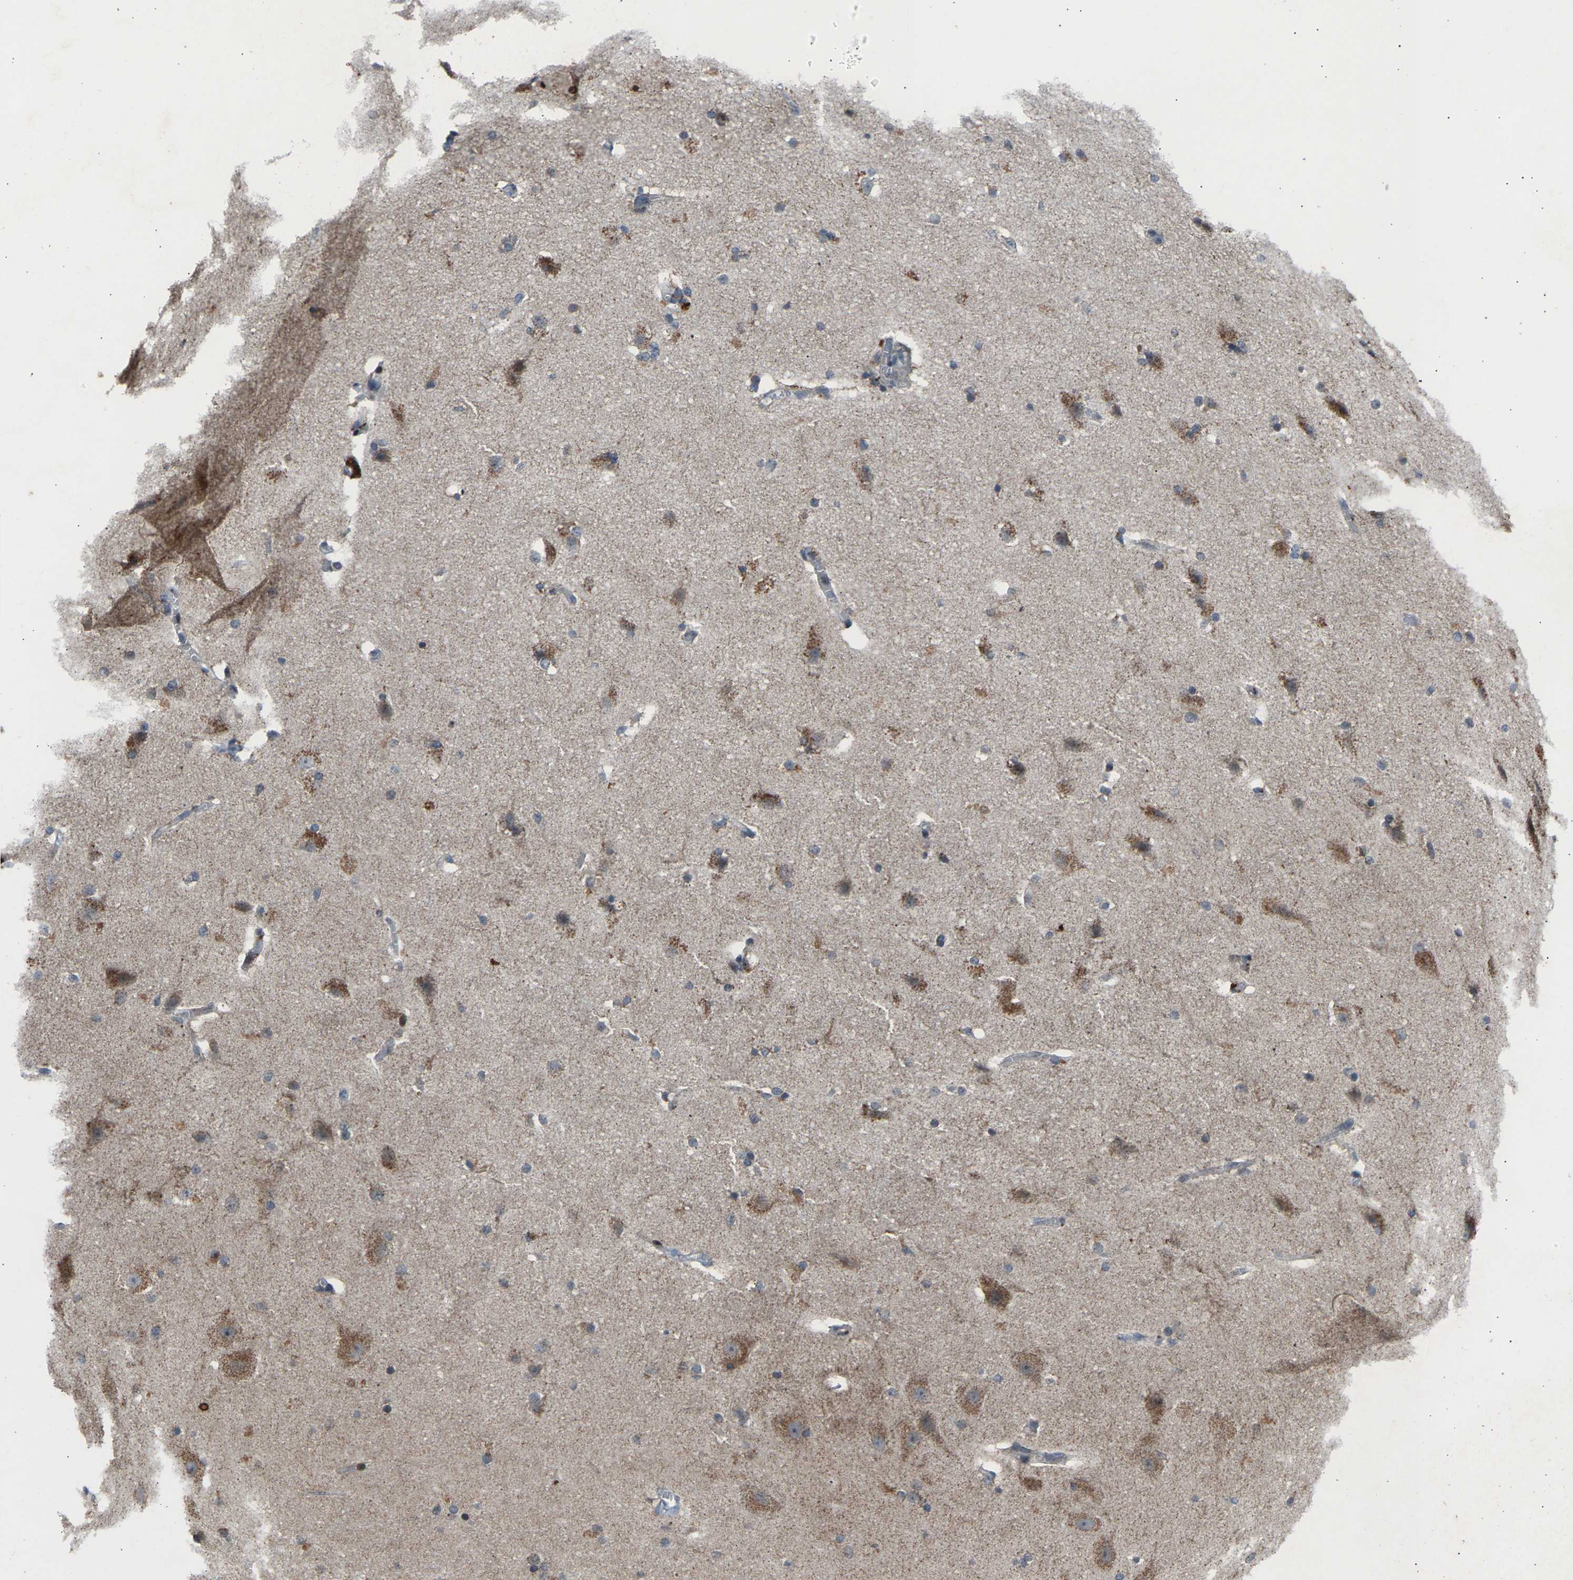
{"staining": {"intensity": "negative", "quantity": "none", "location": "none"}, "tissue": "cerebral cortex", "cell_type": "Endothelial cells", "image_type": "normal", "snomed": [{"axis": "morphology", "description": "Normal tissue, NOS"}, {"axis": "topography", "description": "Cerebral cortex"}, {"axis": "topography", "description": "Hippocampus"}], "caption": "Immunohistochemistry (IHC) of normal human cerebral cortex shows no expression in endothelial cells. (DAB (3,3'-diaminobenzidine) immunohistochemistry visualized using brightfield microscopy, high magnification).", "gene": "SLIRP", "patient": {"sex": "female", "age": 19}}